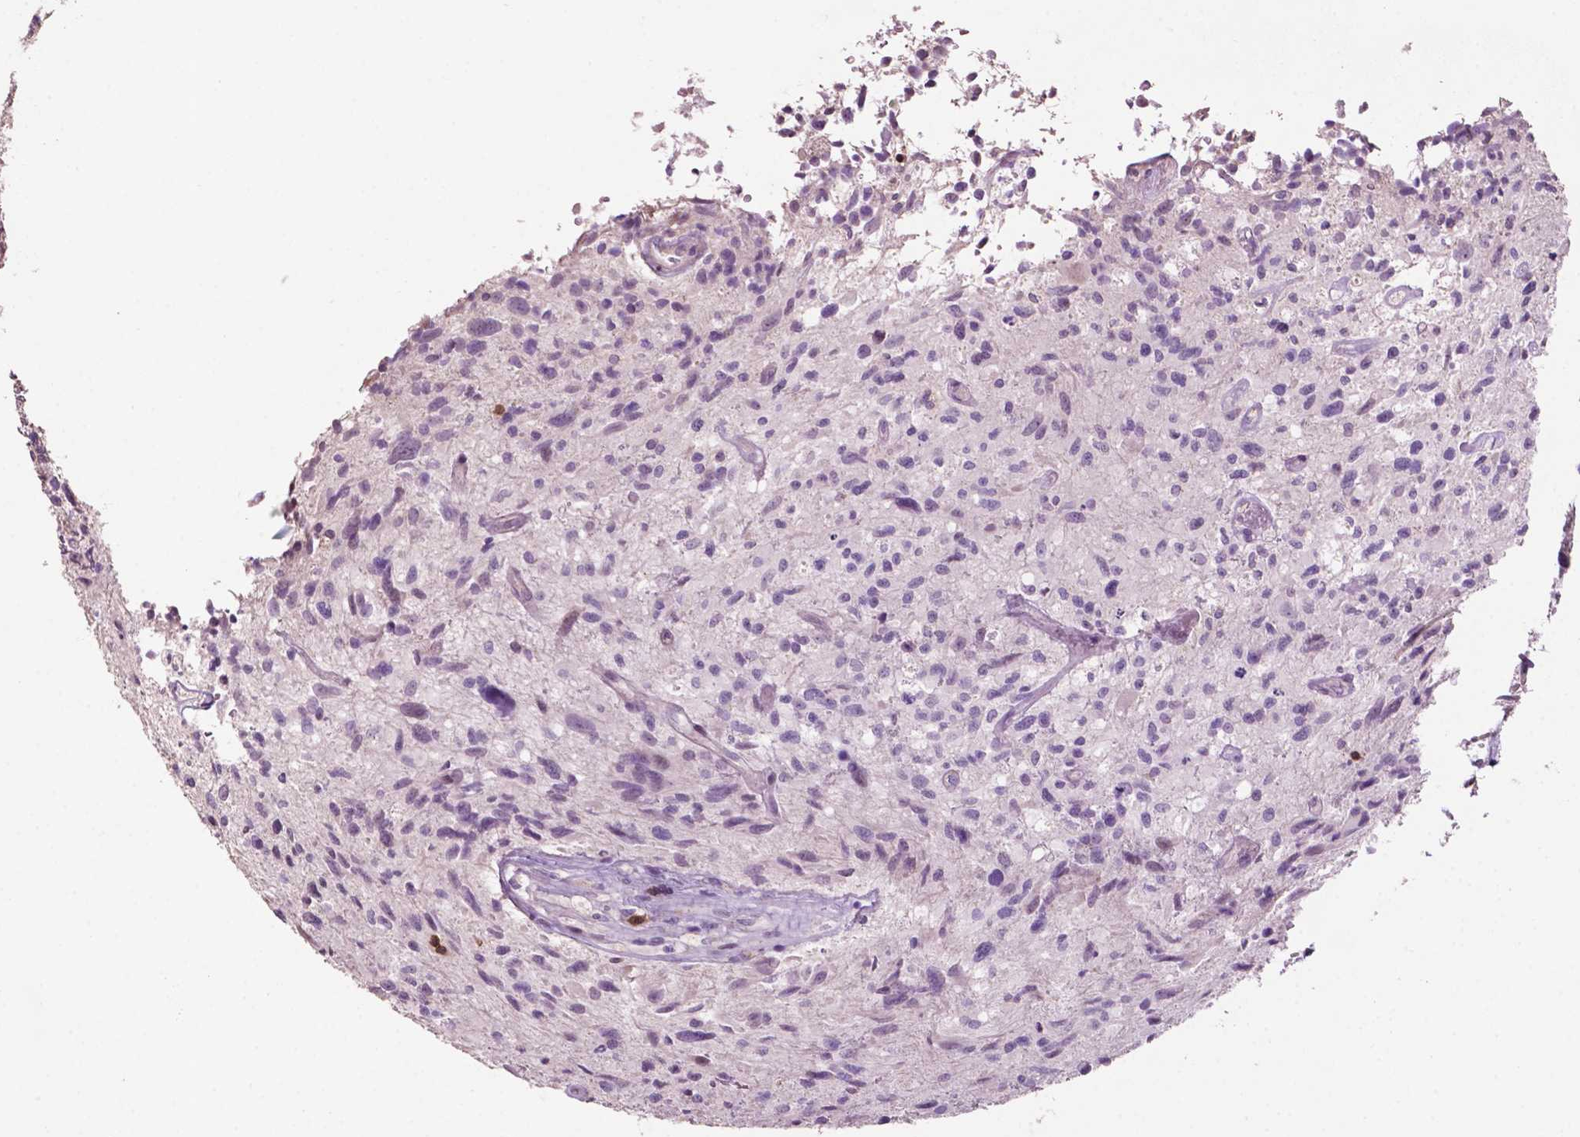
{"staining": {"intensity": "negative", "quantity": "none", "location": "none"}, "tissue": "glioma", "cell_type": "Tumor cells", "image_type": "cancer", "snomed": [{"axis": "morphology", "description": "Glioma, malignant, High grade"}, {"axis": "topography", "description": "Brain"}], "caption": "Immunohistochemical staining of human glioma shows no significant positivity in tumor cells. (Stains: DAB (3,3'-diaminobenzidine) immunohistochemistry (IHC) with hematoxylin counter stain, Microscopy: brightfield microscopy at high magnification).", "gene": "TBC1D10C", "patient": {"sex": "male", "age": 63}}